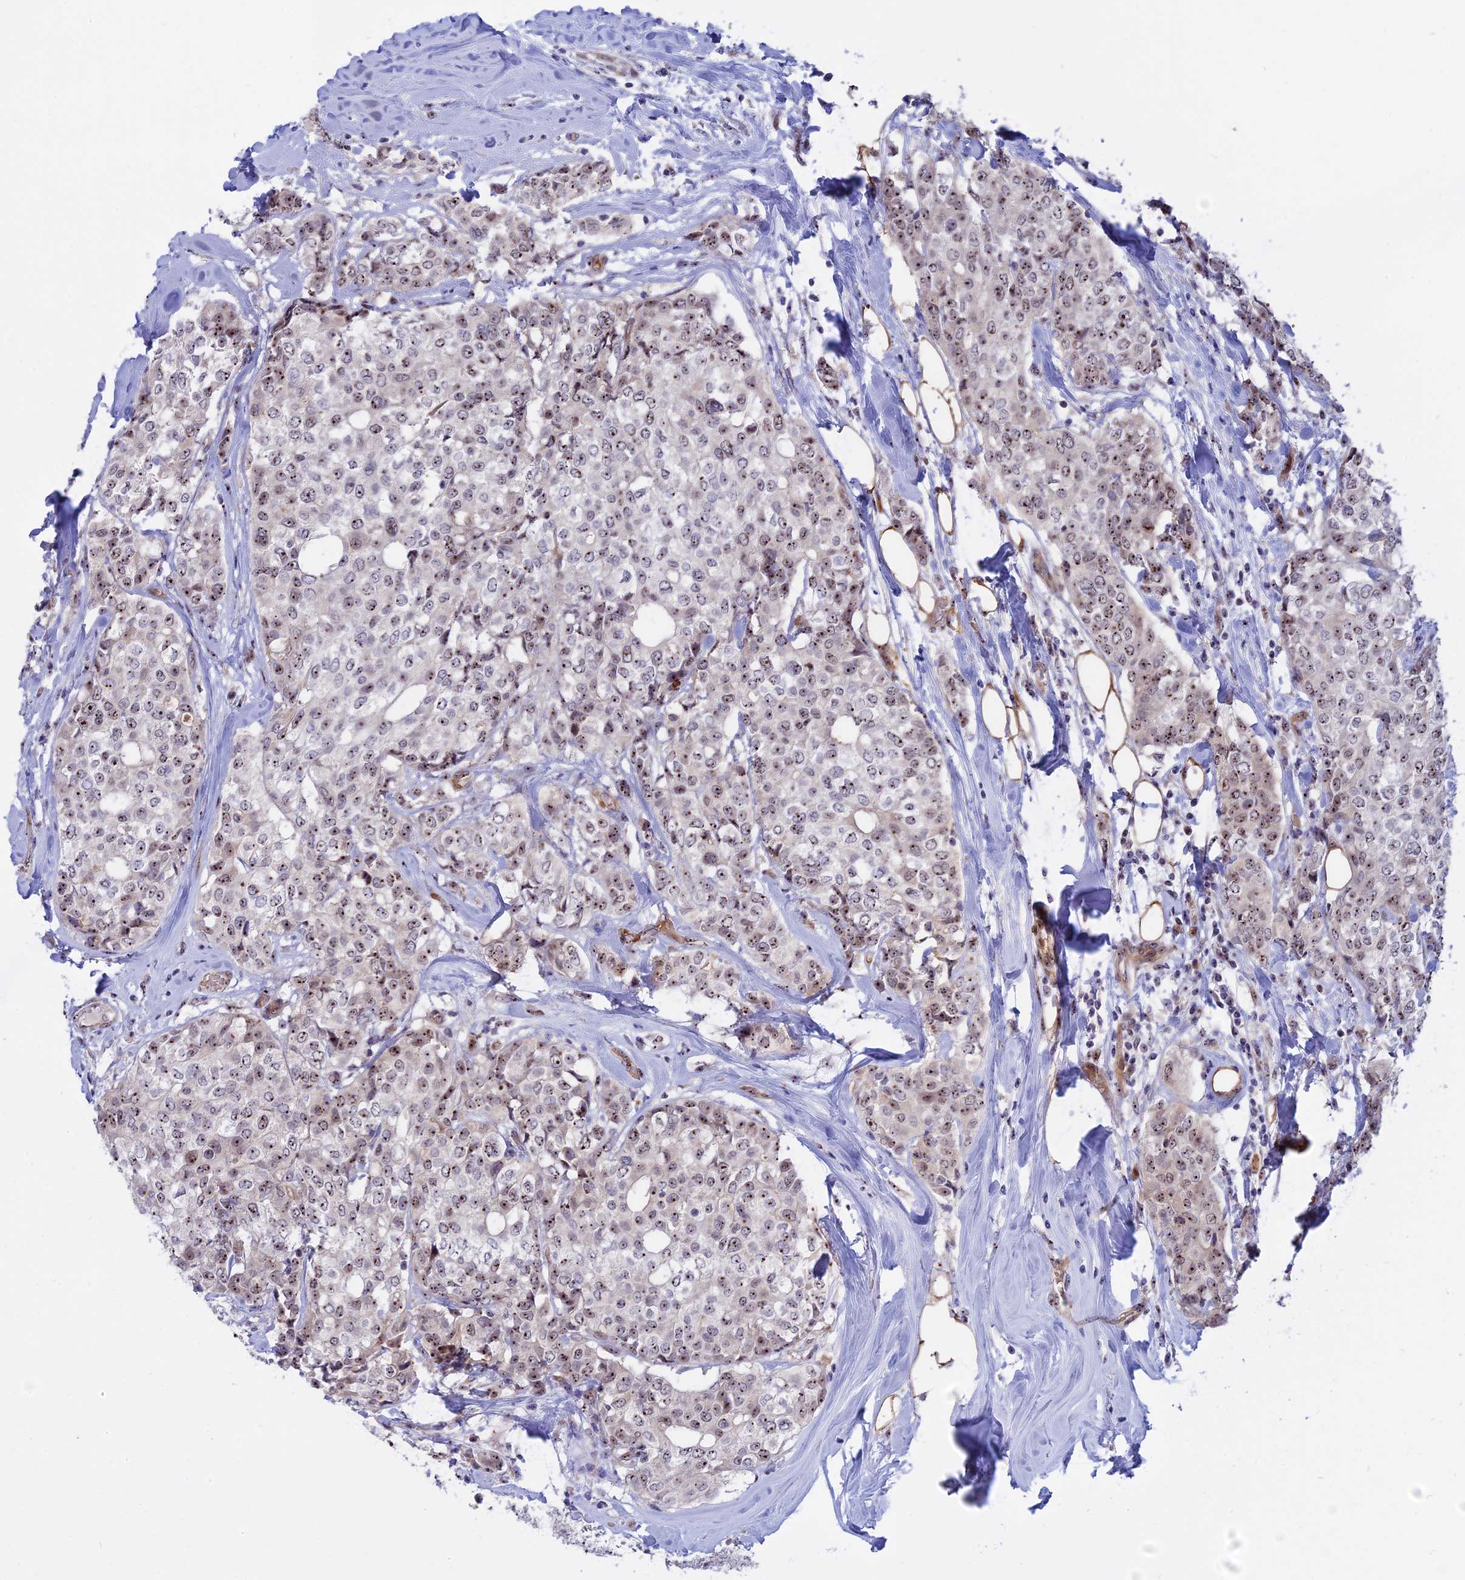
{"staining": {"intensity": "moderate", "quantity": ">75%", "location": "nuclear"}, "tissue": "breast cancer", "cell_type": "Tumor cells", "image_type": "cancer", "snomed": [{"axis": "morphology", "description": "Lobular carcinoma"}, {"axis": "topography", "description": "Breast"}], "caption": "DAB immunohistochemical staining of breast lobular carcinoma demonstrates moderate nuclear protein staining in about >75% of tumor cells.", "gene": "DBNDD1", "patient": {"sex": "female", "age": 51}}